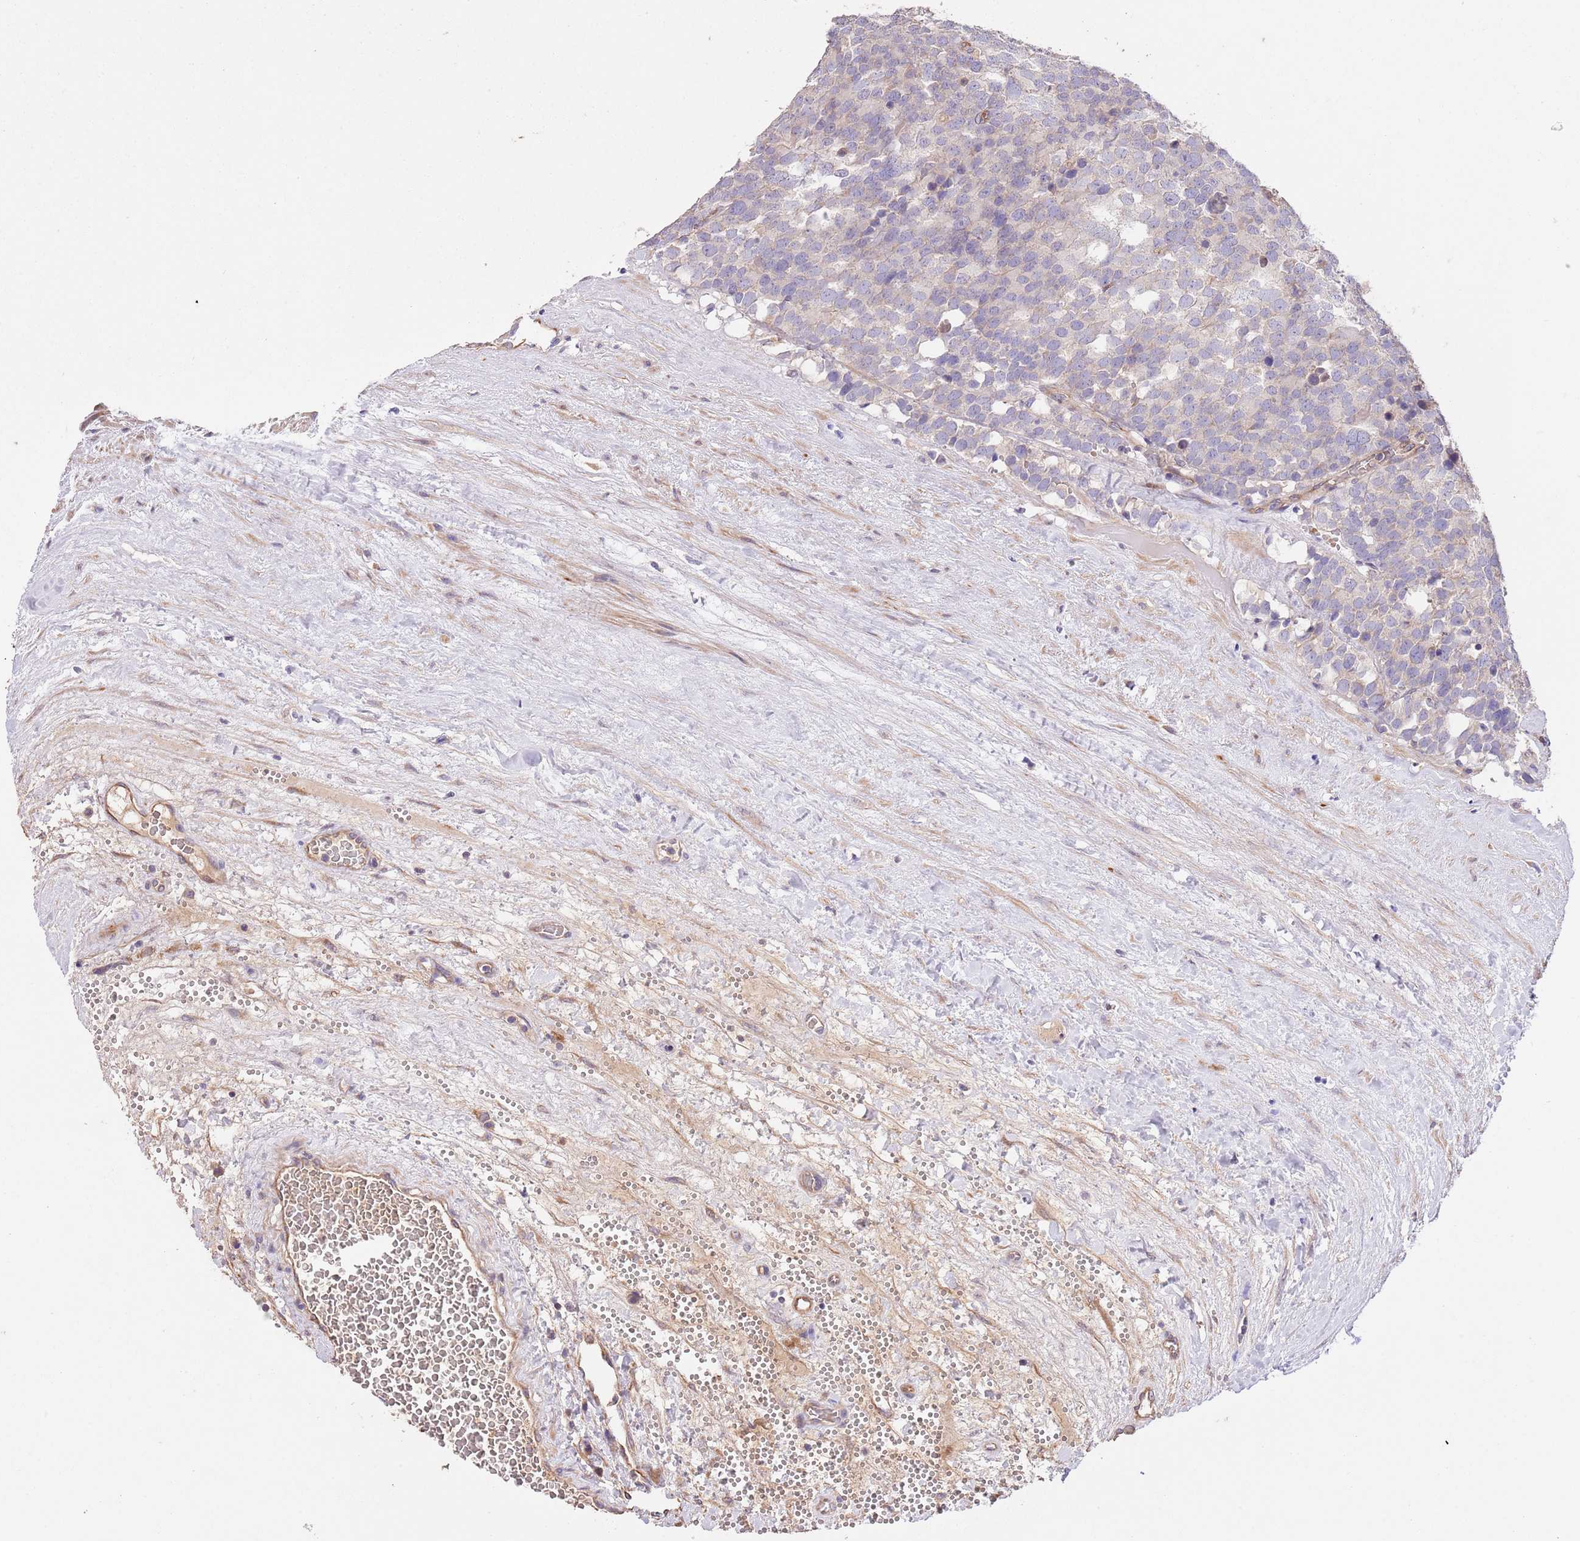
{"staining": {"intensity": "negative", "quantity": "none", "location": "none"}, "tissue": "testis cancer", "cell_type": "Tumor cells", "image_type": "cancer", "snomed": [{"axis": "morphology", "description": "Seminoma, NOS"}, {"axis": "topography", "description": "Testis"}], "caption": "Histopathology image shows no significant protein expression in tumor cells of testis seminoma.", "gene": "FAM89B", "patient": {"sex": "male", "age": 71}}